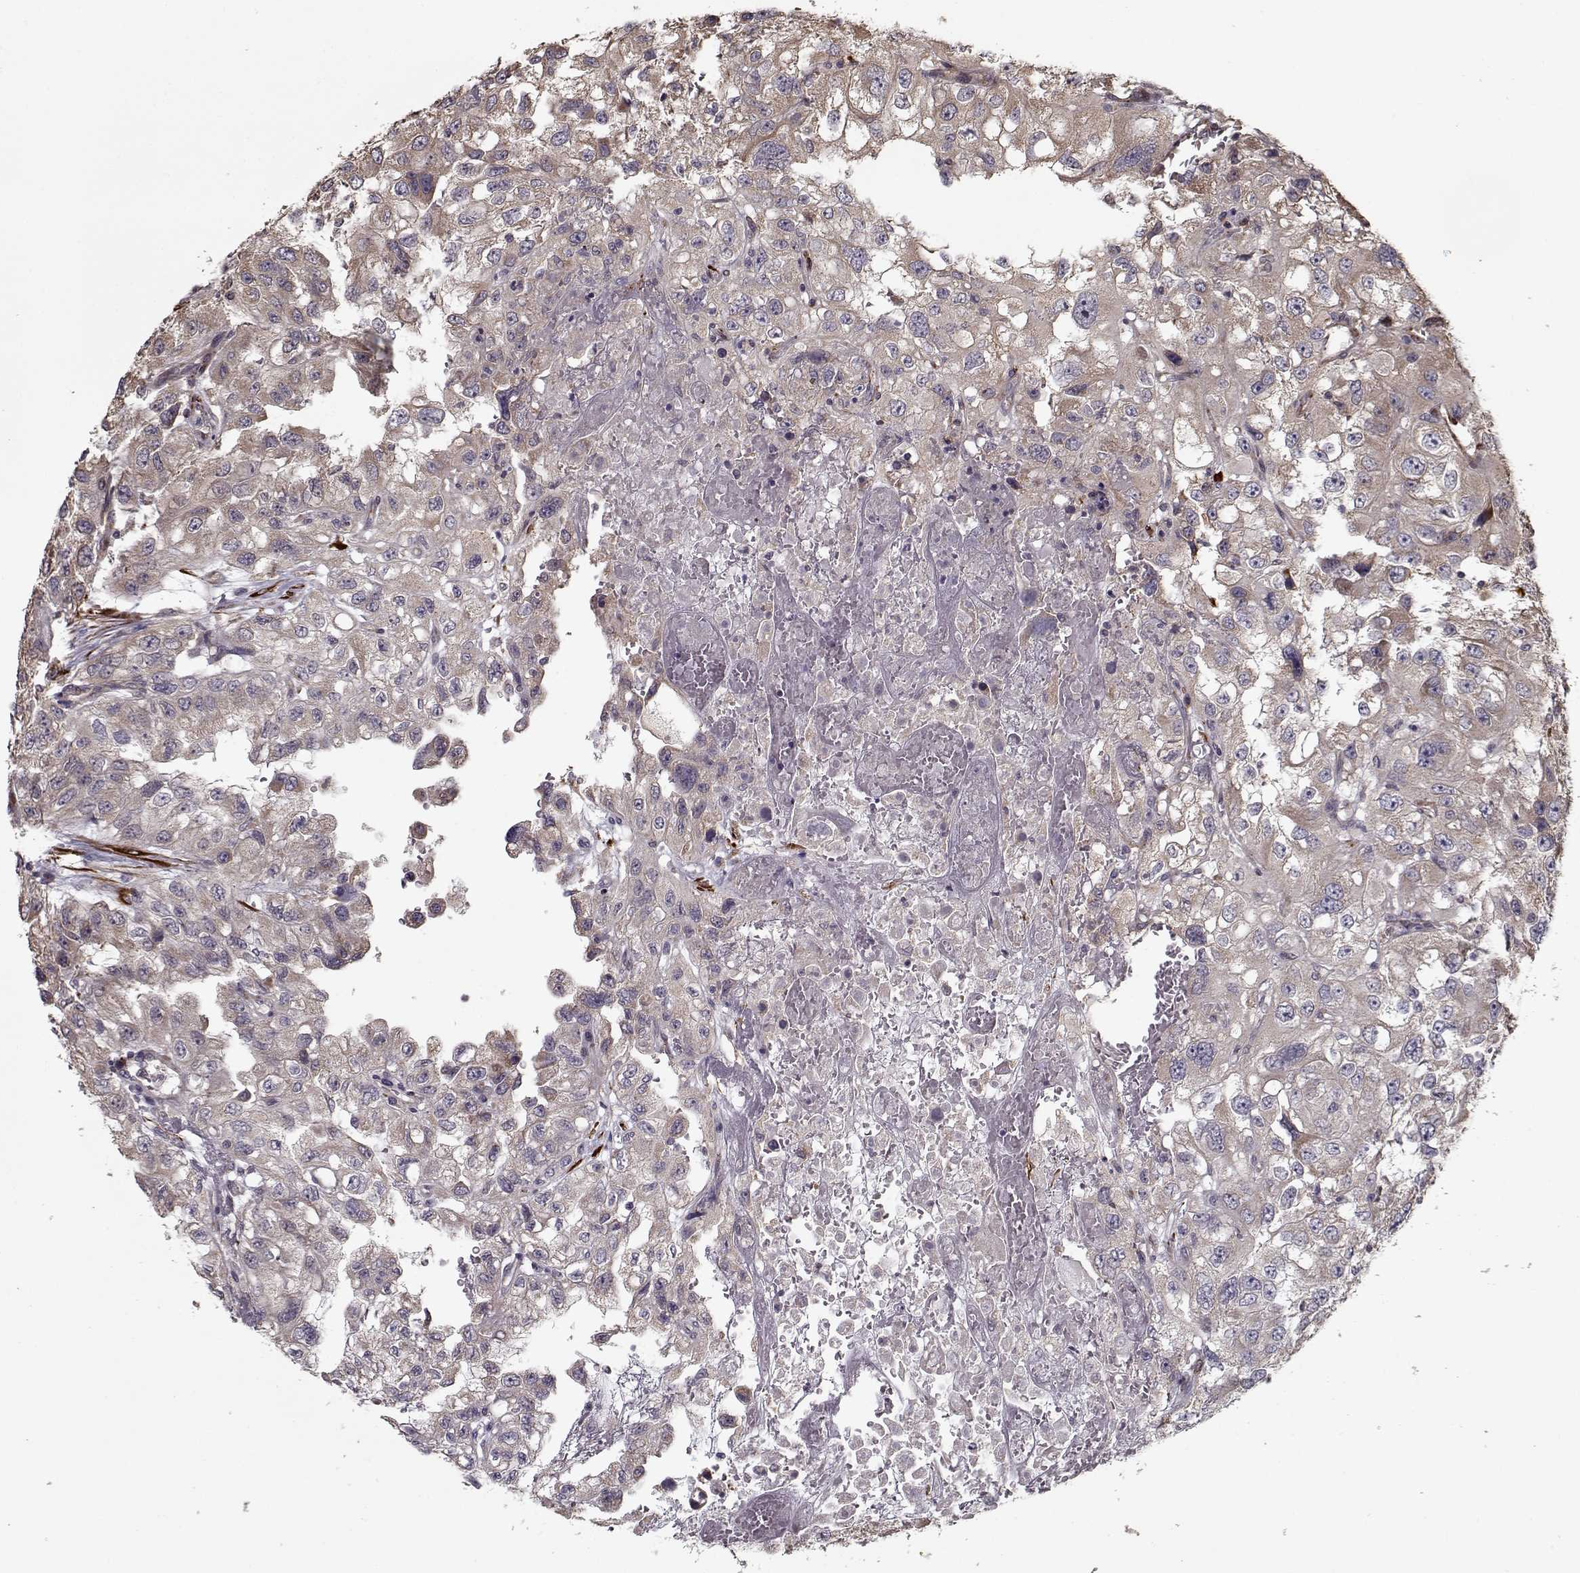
{"staining": {"intensity": "weak", "quantity": "25%-75%", "location": "cytoplasmic/membranous"}, "tissue": "renal cancer", "cell_type": "Tumor cells", "image_type": "cancer", "snomed": [{"axis": "morphology", "description": "Adenocarcinoma, NOS"}, {"axis": "topography", "description": "Kidney"}], "caption": "This is an image of IHC staining of adenocarcinoma (renal), which shows weak positivity in the cytoplasmic/membranous of tumor cells.", "gene": "IMMP1L", "patient": {"sex": "male", "age": 64}}